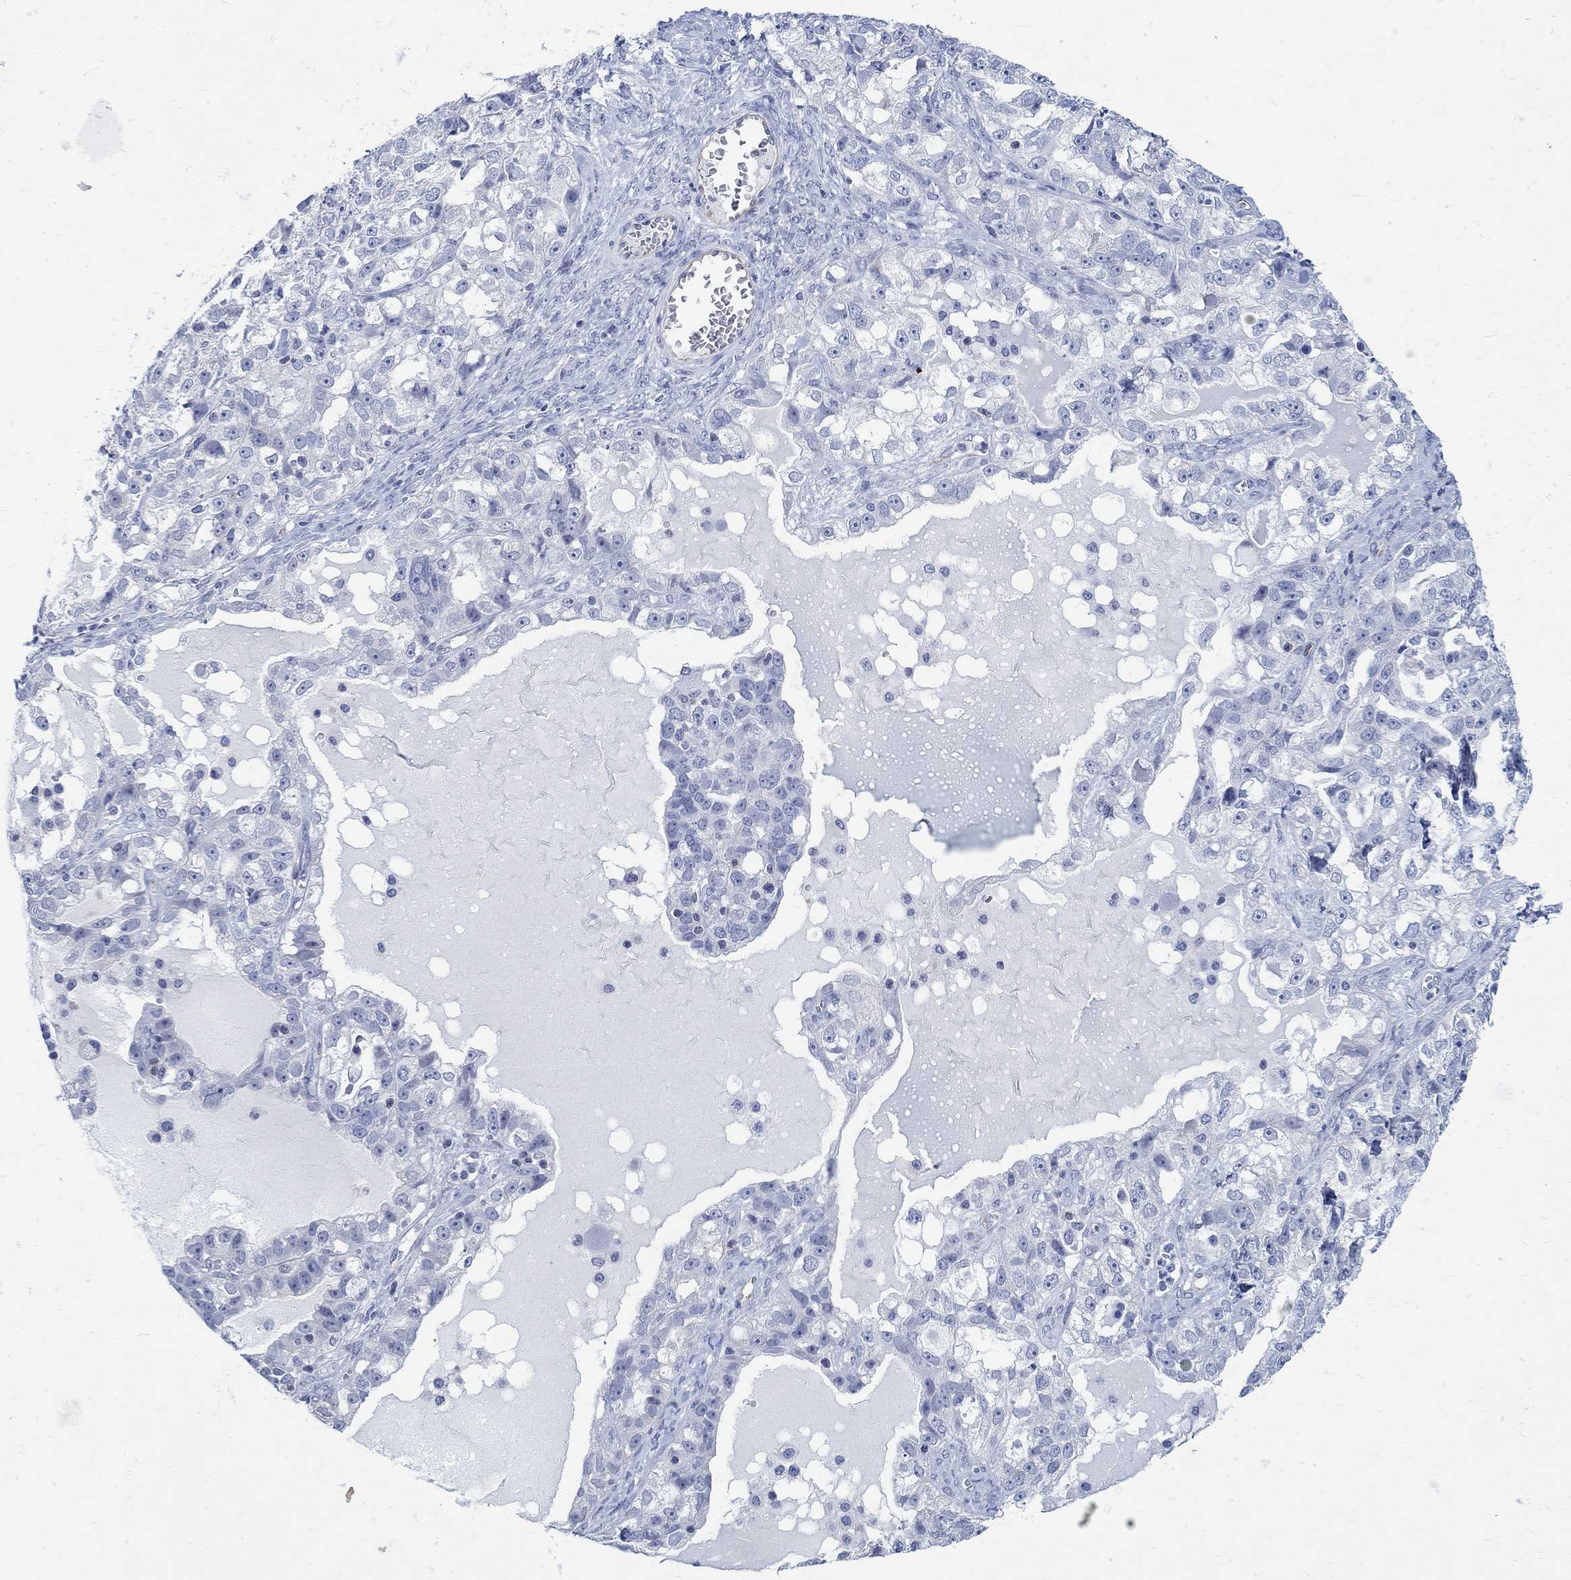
{"staining": {"intensity": "negative", "quantity": "none", "location": "none"}, "tissue": "ovarian cancer", "cell_type": "Tumor cells", "image_type": "cancer", "snomed": [{"axis": "morphology", "description": "Cystadenocarcinoma, serous, NOS"}, {"axis": "topography", "description": "Ovary"}], "caption": "Micrograph shows no protein expression in tumor cells of ovarian cancer tissue.", "gene": "PHF21B", "patient": {"sex": "female", "age": 51}}